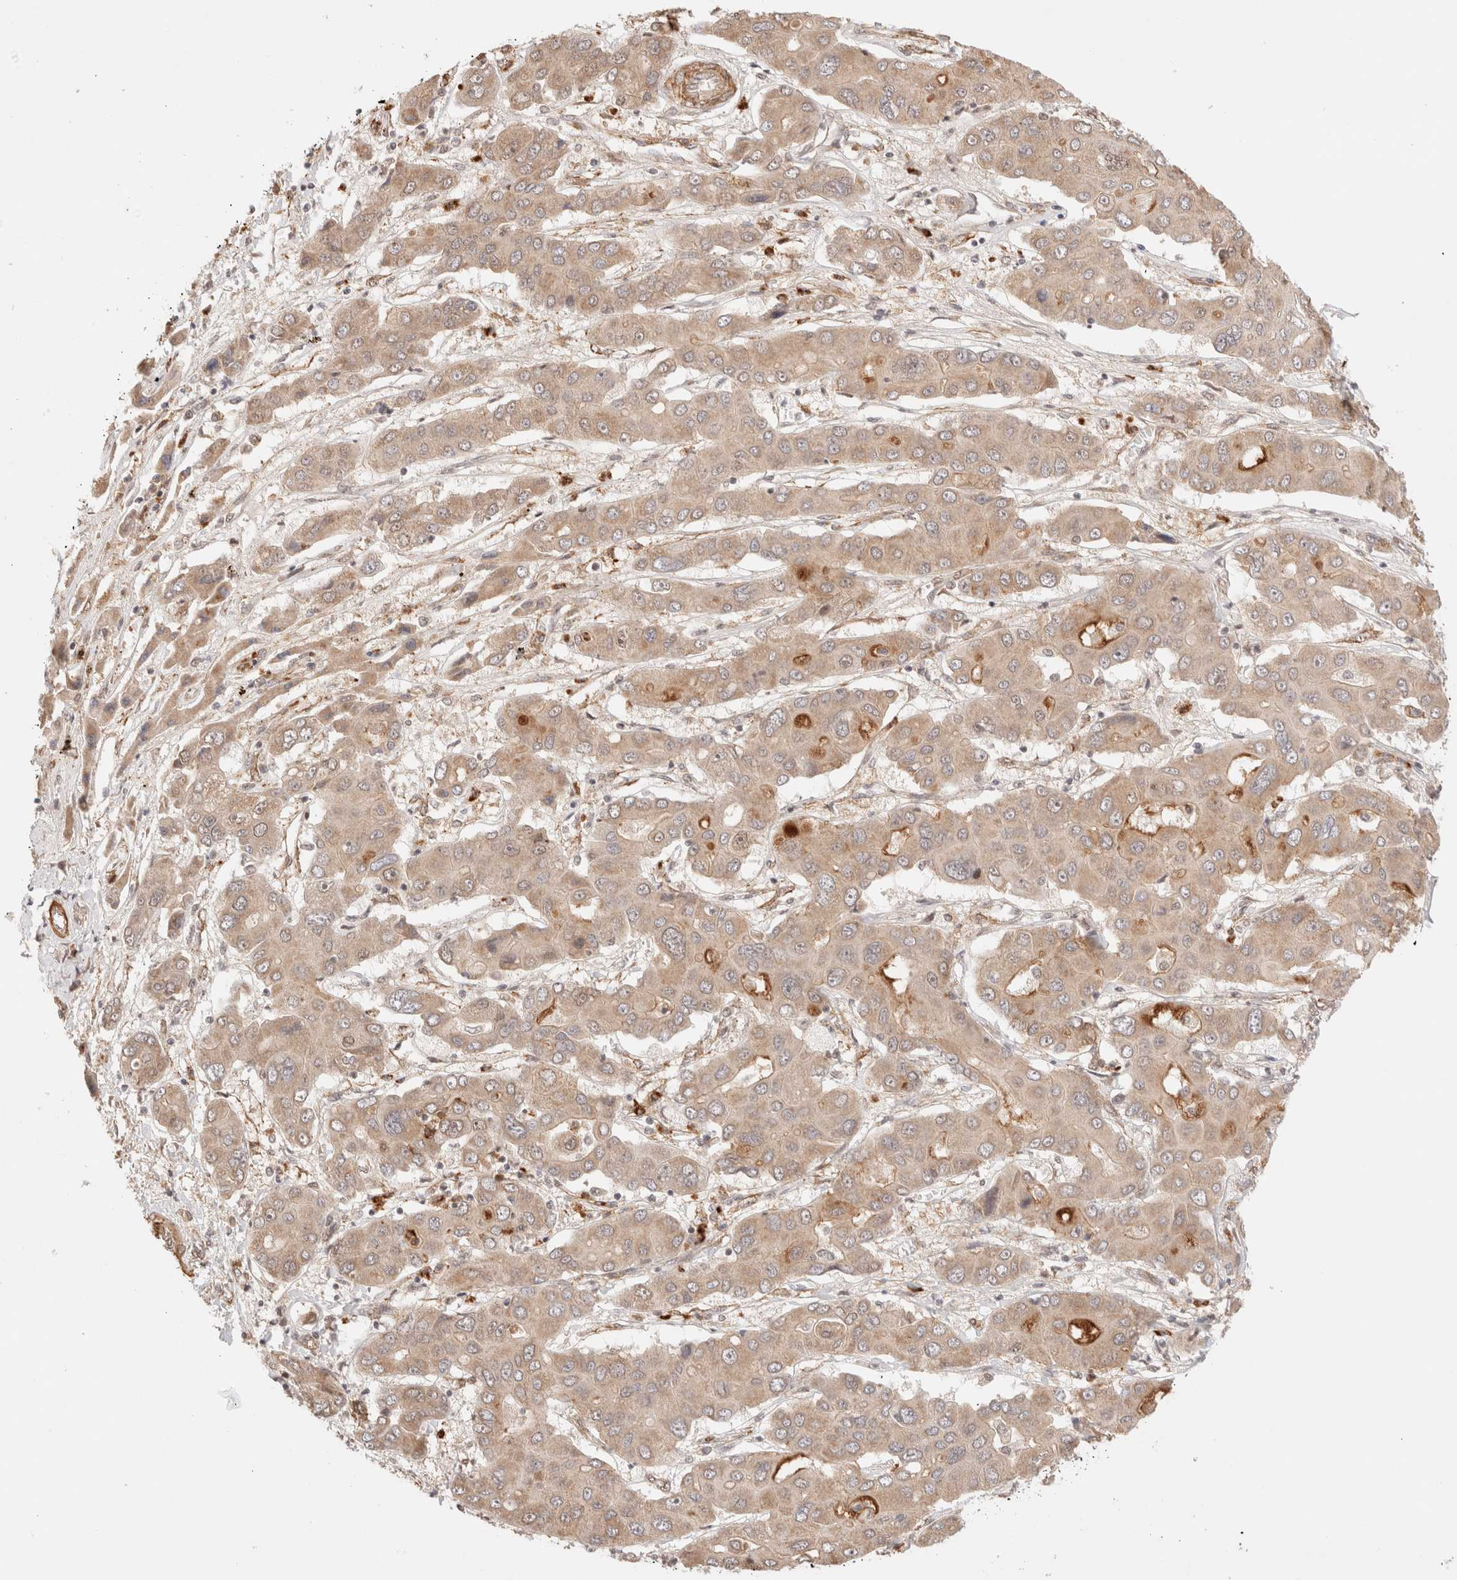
{"staining": {"intensity": "moderate", "quantity": ">75%", "location": "cytoplasmic/membranous"}, "tissue": "liver cancer", "cell_type": "Tumor cells", "image_type": "cancer", "snomed": [{"axis": "morphology", "description": "Cholangiocarcinoma"}, {"axis": "topography", "description": "Liver"}], "caption": "DAB (3,3'-diaminobenzidine) immunohistochemical staining of human cholangiocarcinoma (liver) reveals moderate cytoplasmic/membranous protein expression in about >75% of tumor cells.", "gene": "BRPF3", "patient": {"sex": "male", "age": 67}}